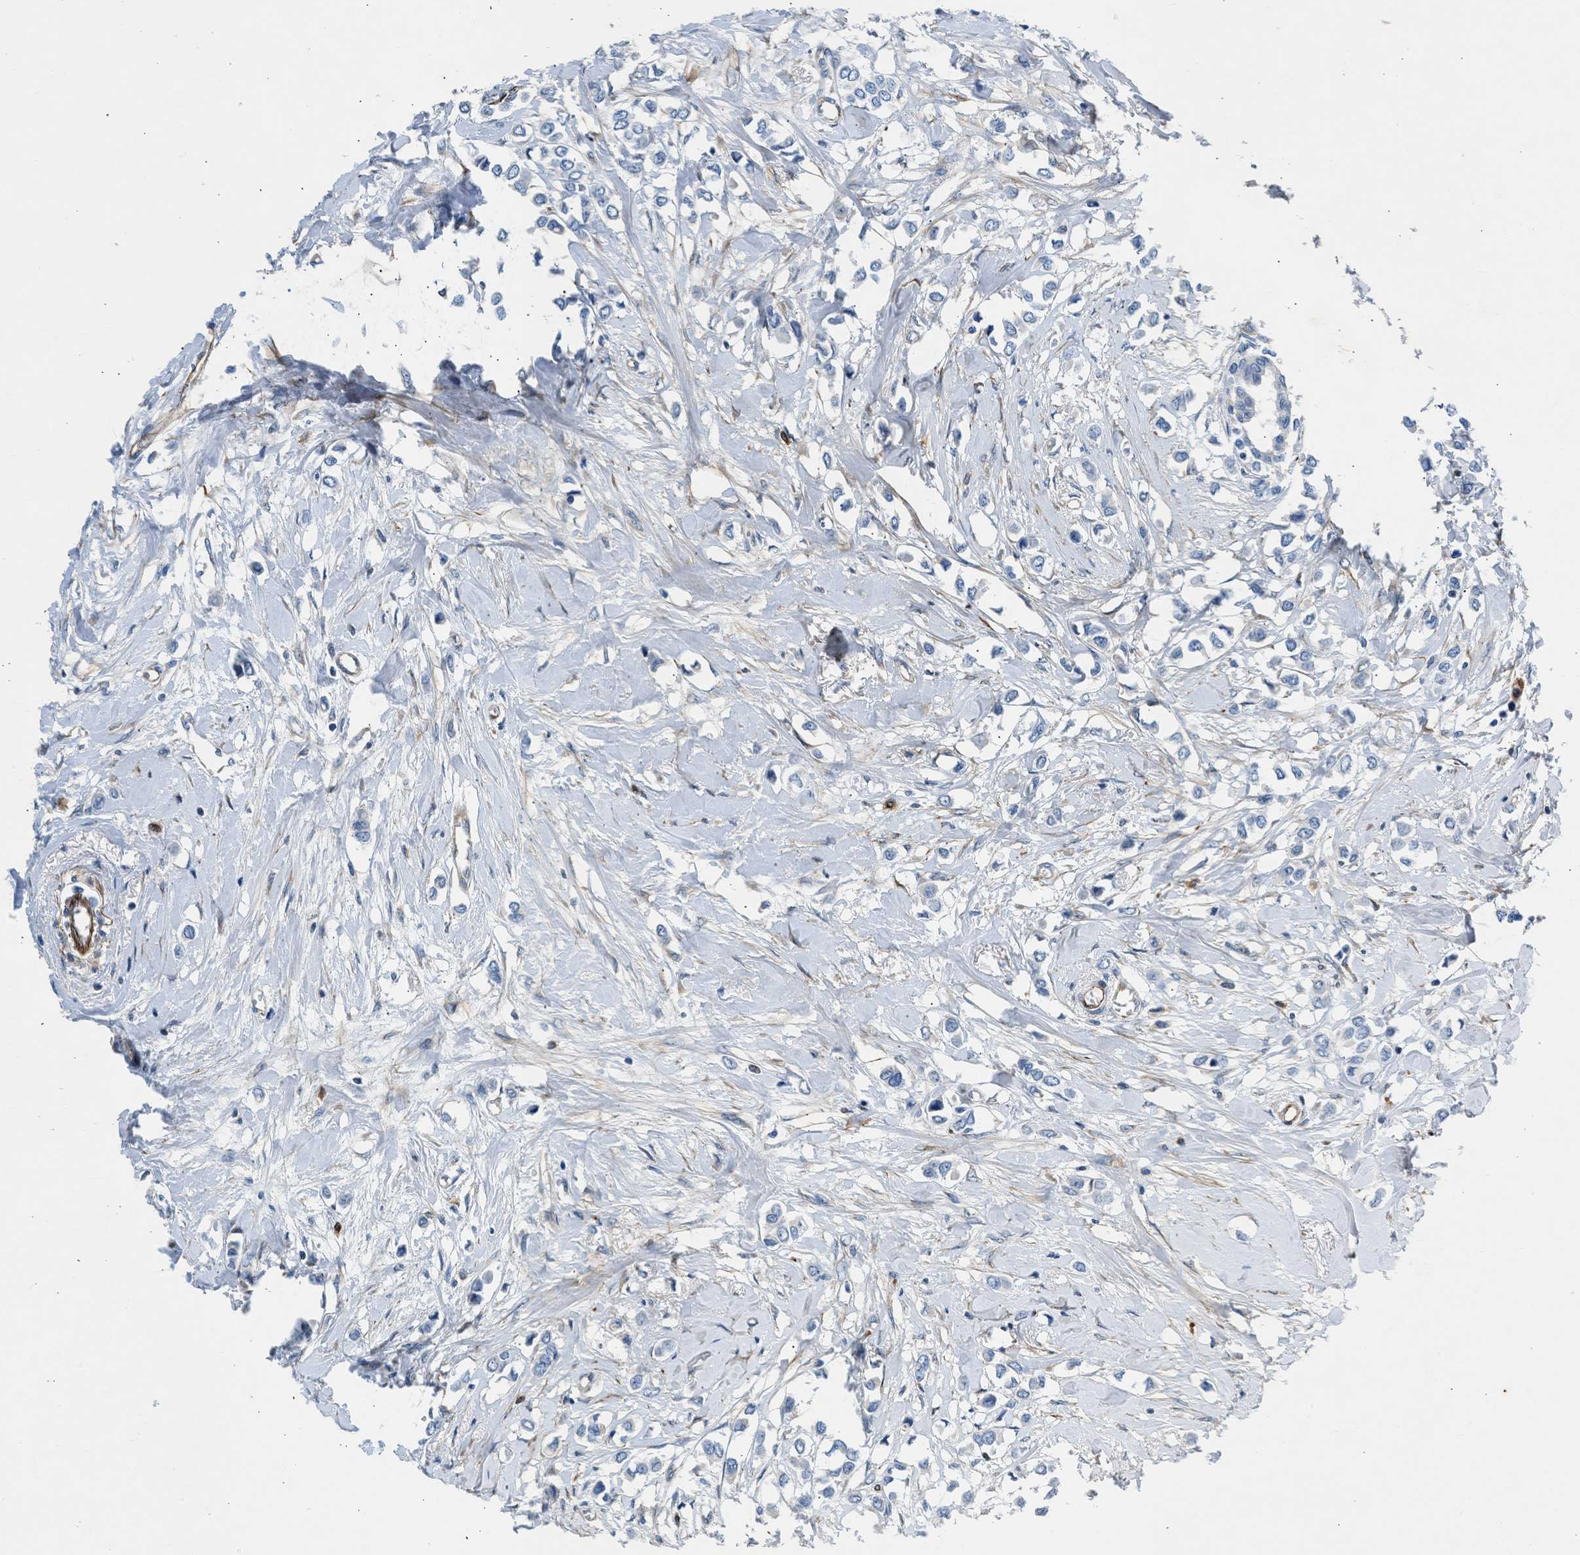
{"staining": {"intensity": "negative", "quantity": "none", "location": "none"}, "tissue": "breast cancer", "cell_type": "Tumor cells", "image_type": "cancer", "snomed": [{"axis": "morphology", "description": "Lobular carcinoma"}, {"axis": "topography", "description": "Breast"}], "caption": "Immunohistochemistry (IHC) photomicrograph of neoplastic tissue: human breast cancer stained with DAB demonstrates no significant protein expression in tumor cells.", "gene": "ULK4", "patient": {"sex": "female", "age": 51}}